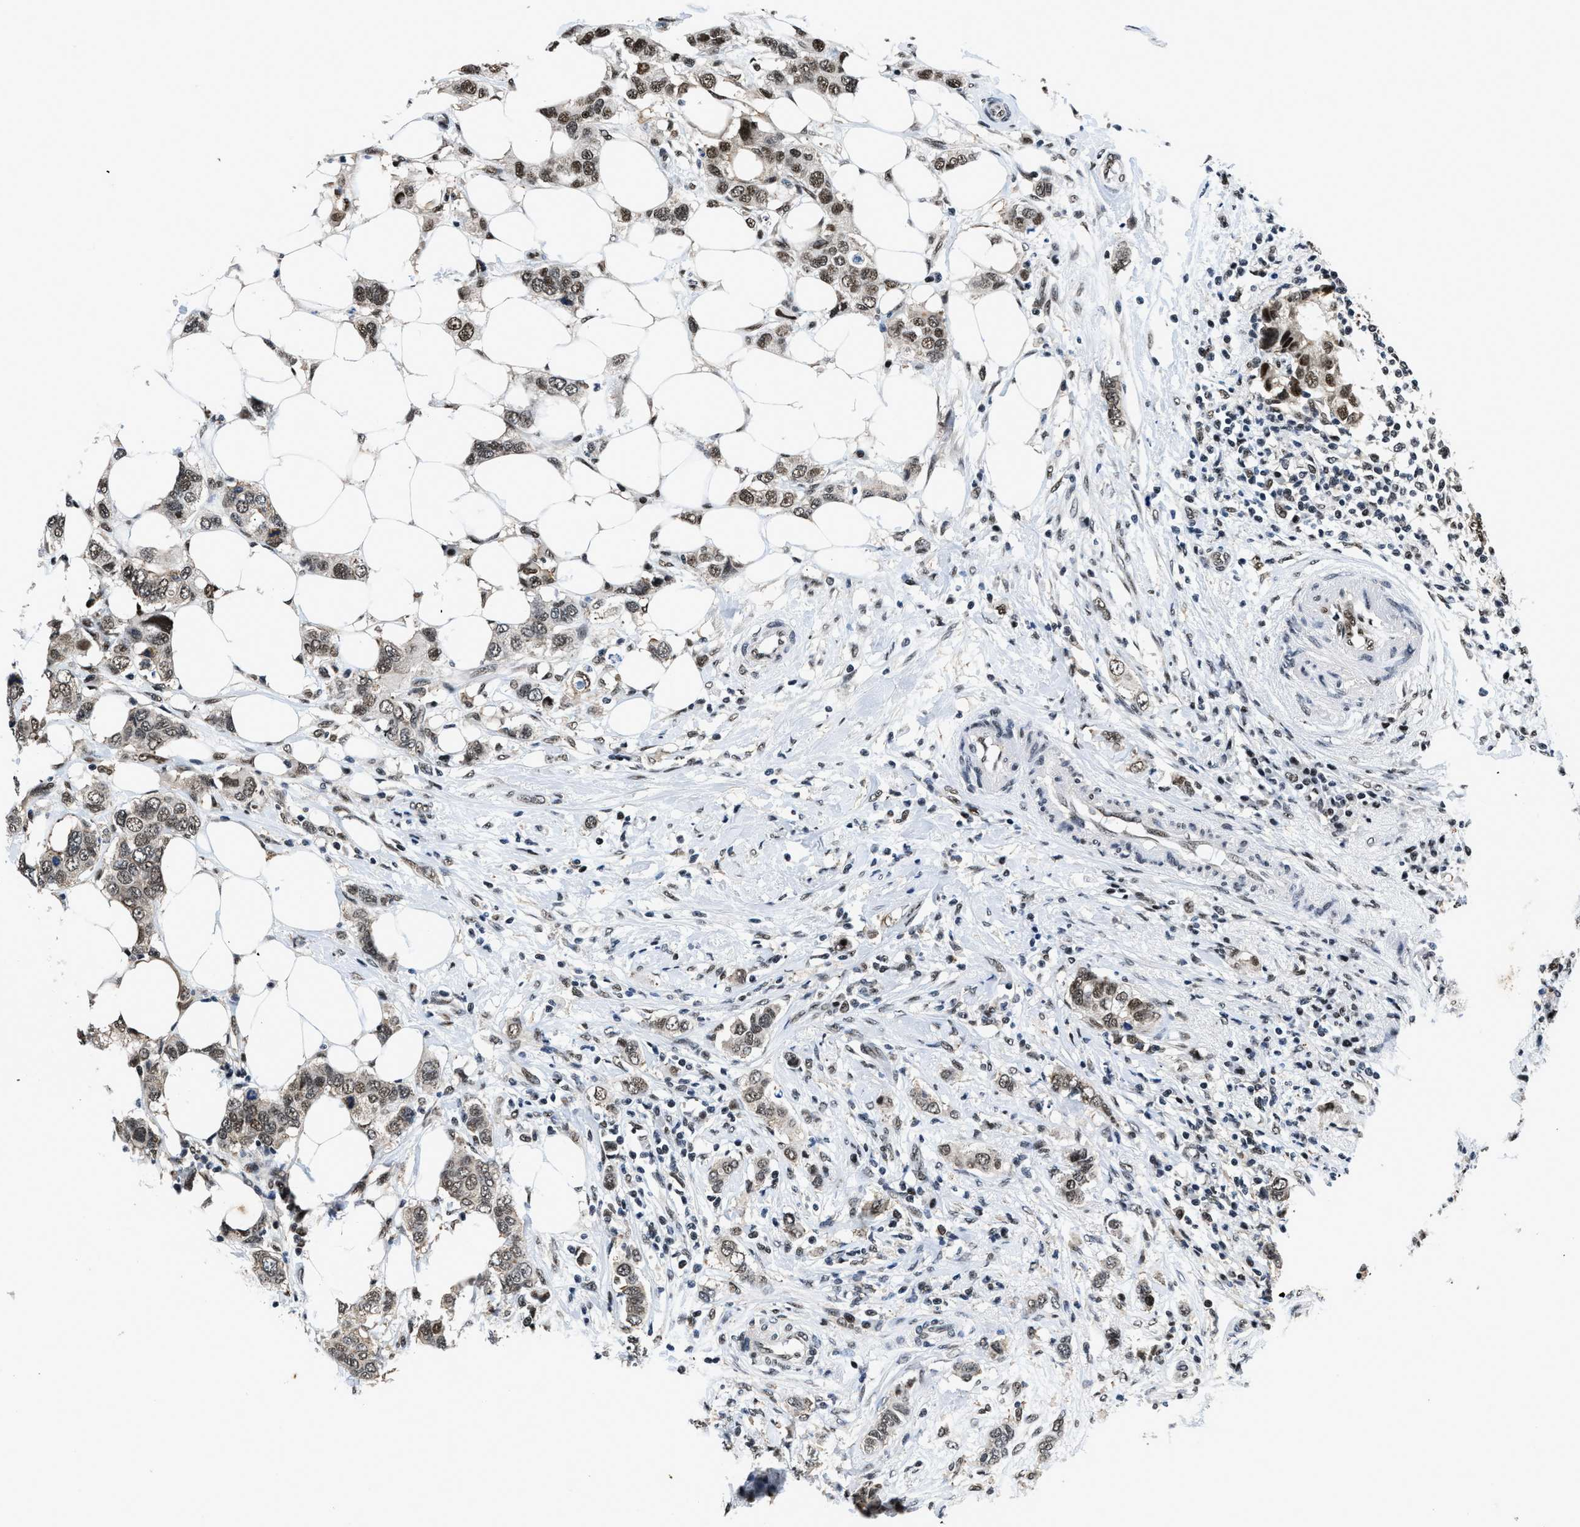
{"staining": {"intensity": "moderate", "quantity": ">75%", "location": "nuclear"}, "tissue": "breast cancer", "cell_type": "Tumor cells", "image_type": "cancer", "snomed": [{"axis": "morphology", "description": "Duct carcinoma"}, {"axis": "topography", "description": "Breast"}], "caption": "This is a micrograph of immunohistochemistry (IHC) staining of breast cancer, which shows moderate expression in the nuclear of tumor cells.", "gene": "HNRNPH2", "patient": {"sex": "female", "age": 50}}